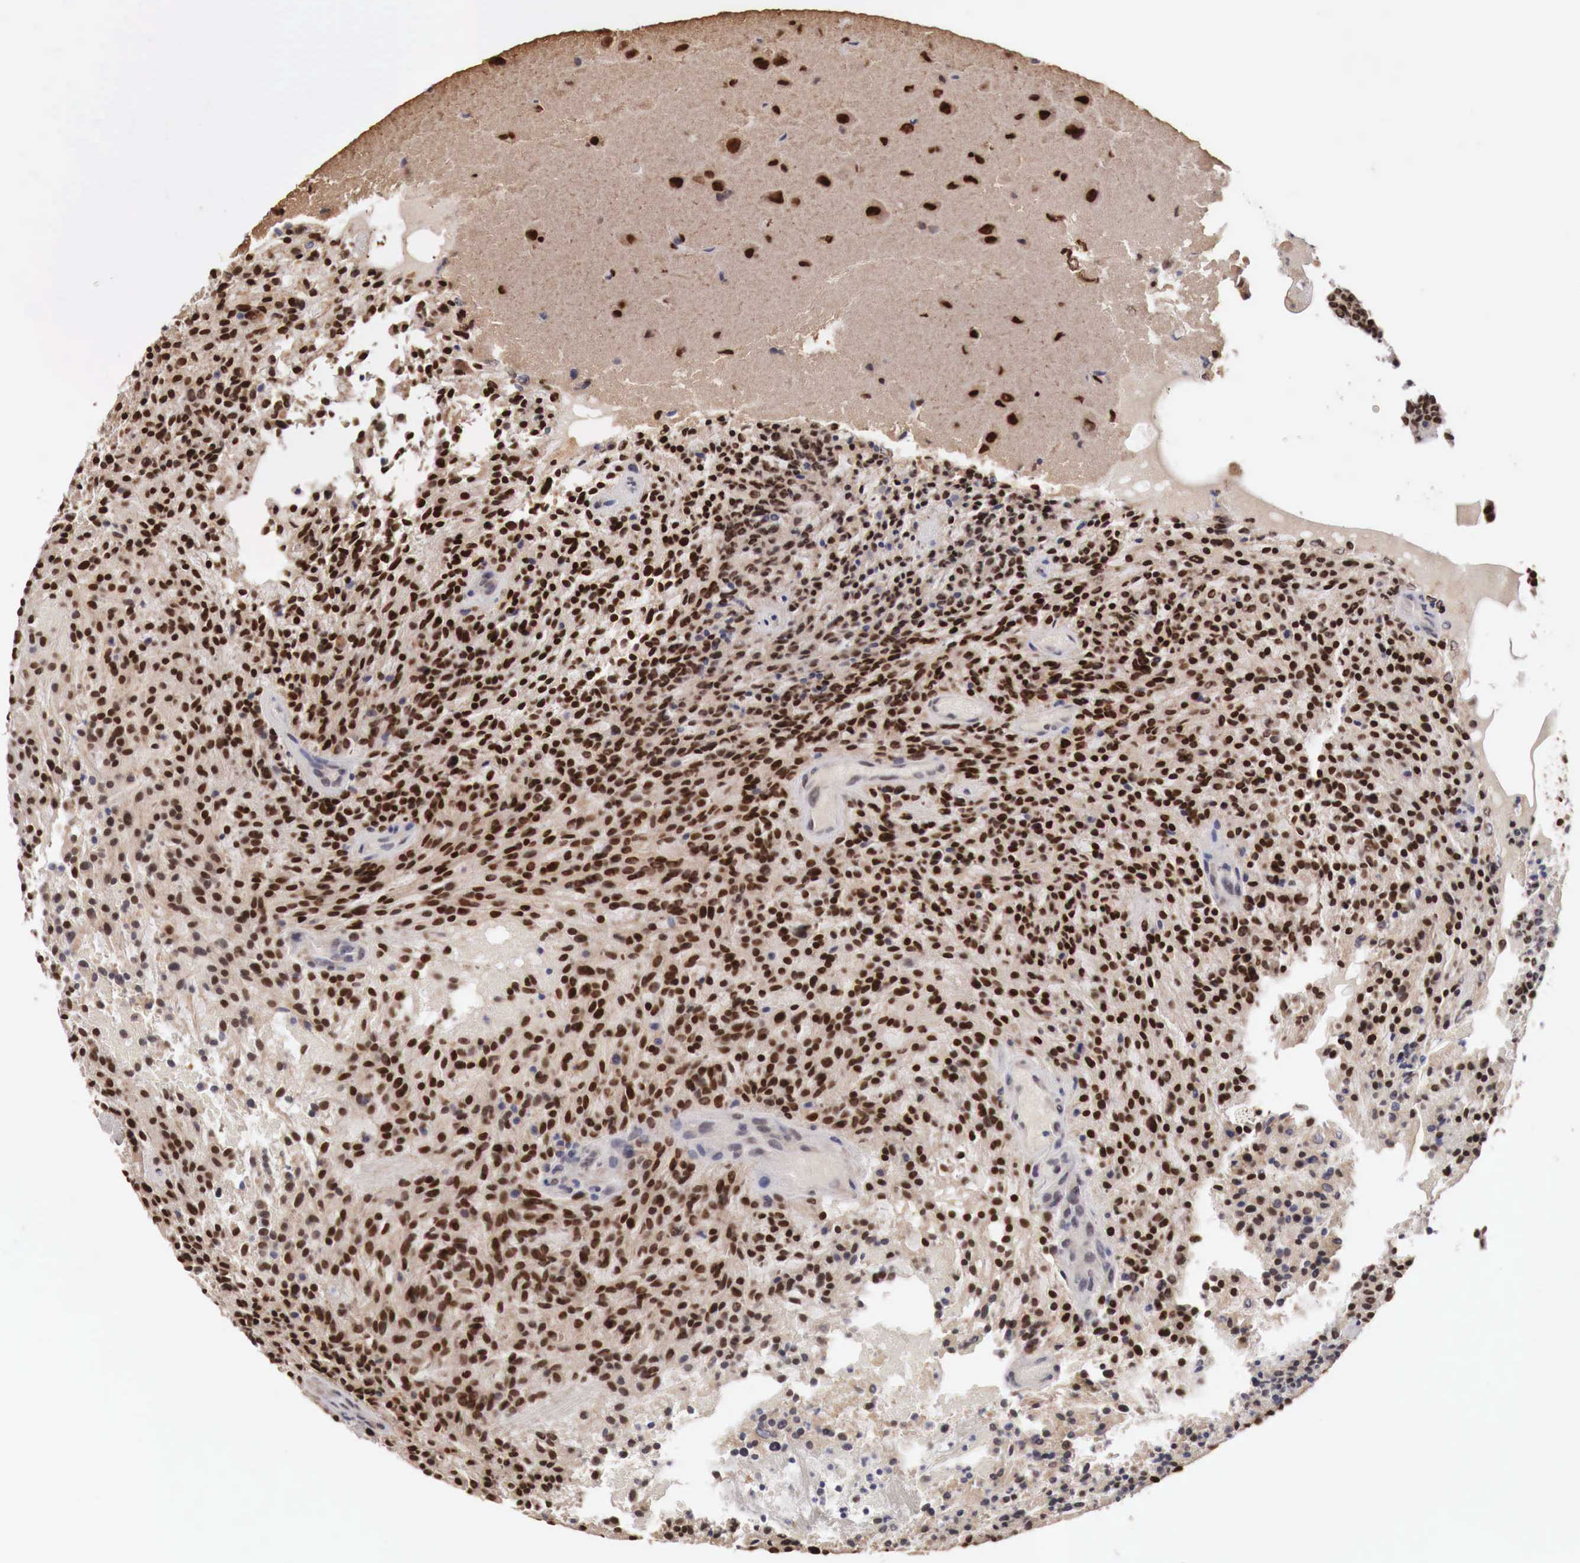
{"staining": {"intensity": "strong", "quantity": ">75%", "location": "nuclear"}, "tissue": "glioma", "cell_type": "Tumor cells", "image_type": "cancer", "snomed": [{"axis": "morphology", "description": "Glioma, malignant, High grade"}, {"axis": "topography", "description": "Brain"}], "caption": "Strong nuclear expression for a protein is present in approximately >75% of tumor cells of glioma using immunohistochemistry.", "gene": "KHDRBS2", "patient": {"sex": "female", "age": 13}}